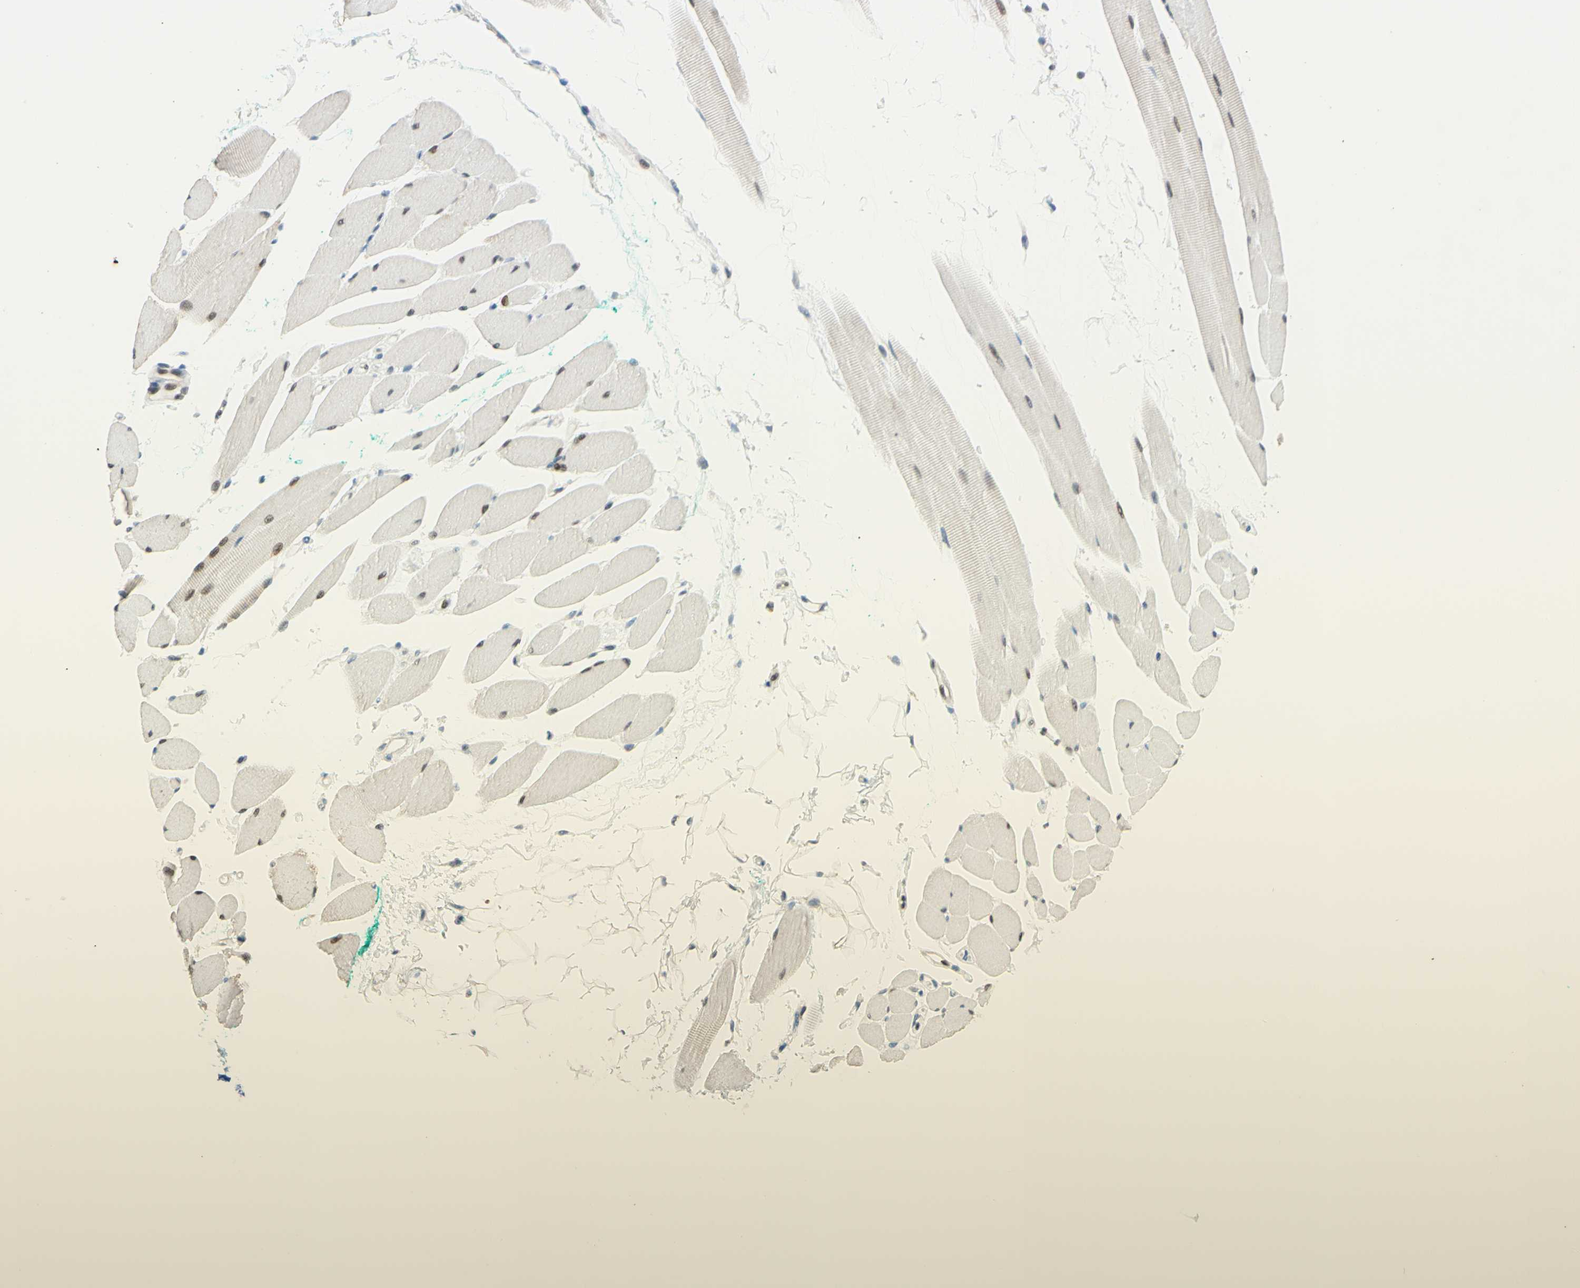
{"staining": {"intensity": "moderate", "quantity": ">75%", "location": "nuclear"}, "tissue": "skeletal muscle", "cell_type": "Myocytes", "image_type": "normal", "snomed": [{"axis": "morphology", "description": "Normal tissue, NOS"}, {"axis": "topography", "description": "Skeletal muscle"}, {"axis": "topography", "description": "Oral tissue"}, {"axis": "topography", "description": "Peripheral nerve tissue"}], "caption": "Skeletal muscle stained for a protein displays moderate nuclear positivity in myocytes. Using DAB (3,3'-diaminobenzidine) (brown) and hematoxylin (blue) stains, captured at high magnification using brightfield microscopy.", "gene": "POLB", "patient": {"sex": "female", "age": 84}}